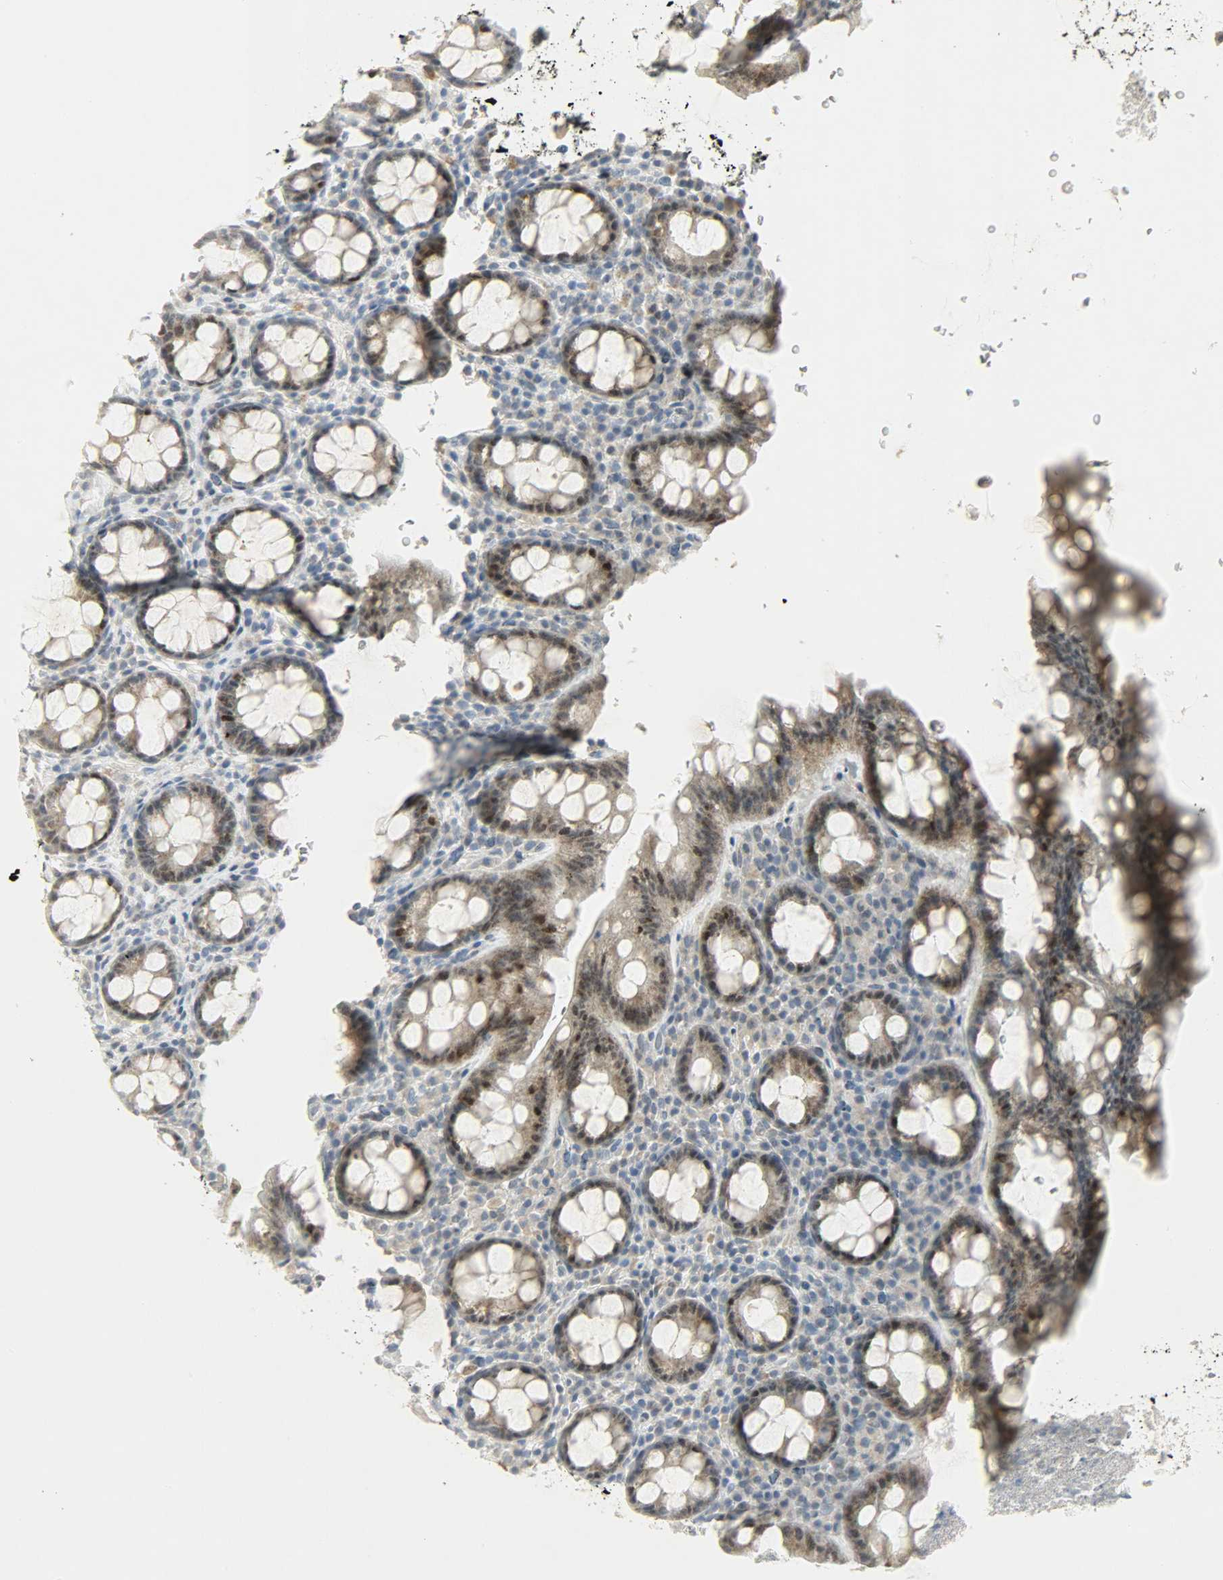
{"staining": {"intensity": "moderate", "quantity": "25%-75%", "location": "cytoplasmic/membranous,nuclear"}, "tissue": "rectum", "cell_type": "Glandular cells", "image_type": "normal", "snomed": [{"axis": "morphology", "description": "Normal tissue, NOS"}, {"axis": "topography", "description": "Rectum"}], "caption": "Protein staining of unremarkable rectum reveals moderate cytoplasmic/membranous,nuclear expression in about 25%-75% of glandular cells.", "gene": "CAMK4", "patient": {"sex": "male", "age": 92}}